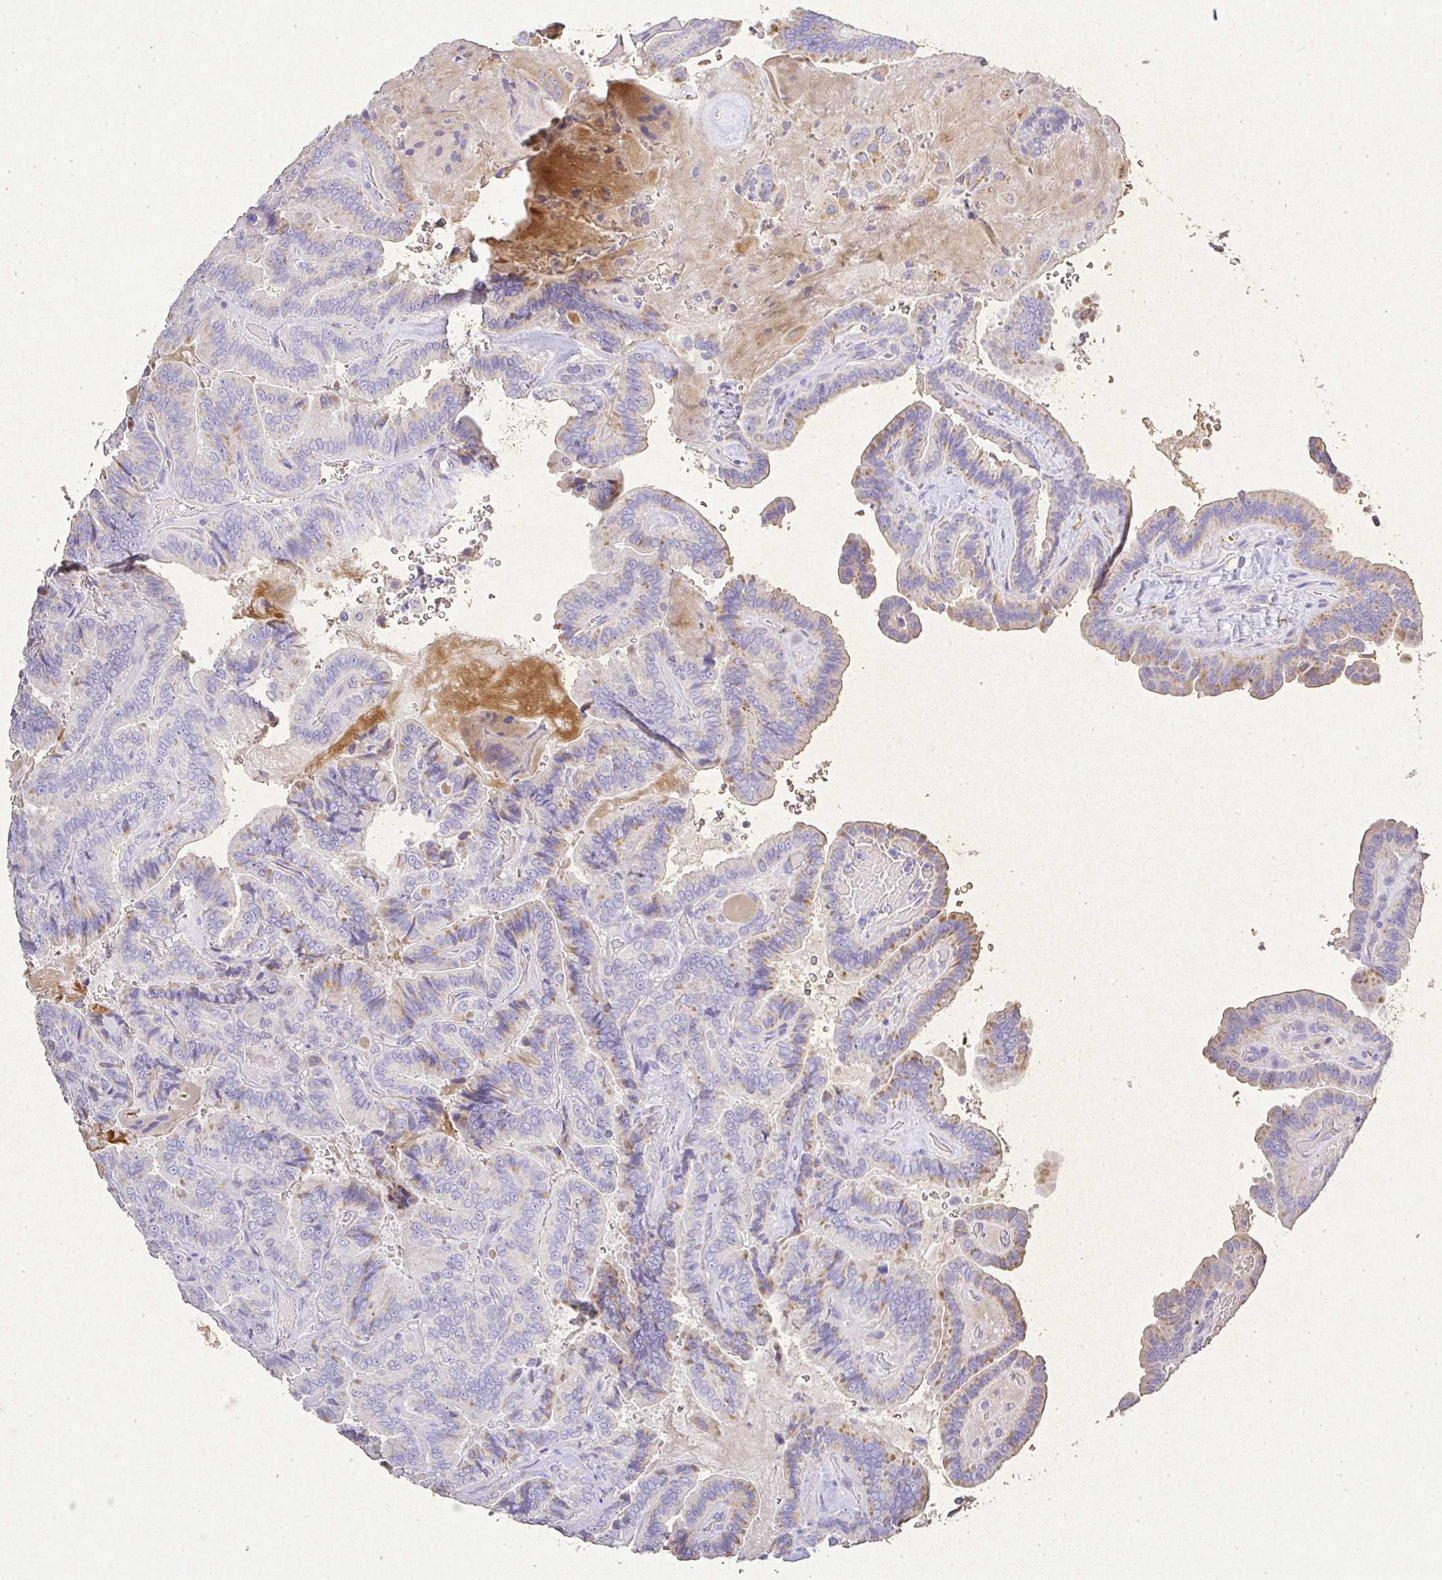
{"staining": {"intensity": "moderate", "quantity": "<25%", "location": "cytoplasmic/membranous"}, "tissue": "thyroid cancer", "cell_type": "Tumor cells", "image_type": "cancer", "snomed": [{"axis": "morphology", "description": "Papillary adenocarcinoma, NOS"}, {"axis": "topography", "description": "Thyroid gland"}], "caption": "Immunohistochemistry (IHC) histopathology image of neoplastic tissue: thyroid cancer (papillary adenocarcinoma) stained using immunohistochemistry (IHC) exhibits low levels of moderate protein expression localized specifically in the cytoplasmic/membranous of tumor cells, appearing as a cytoplasmic/membranous brown color.", "gene": "RPS2", "patient": {"sex": "male", "age": 61}}